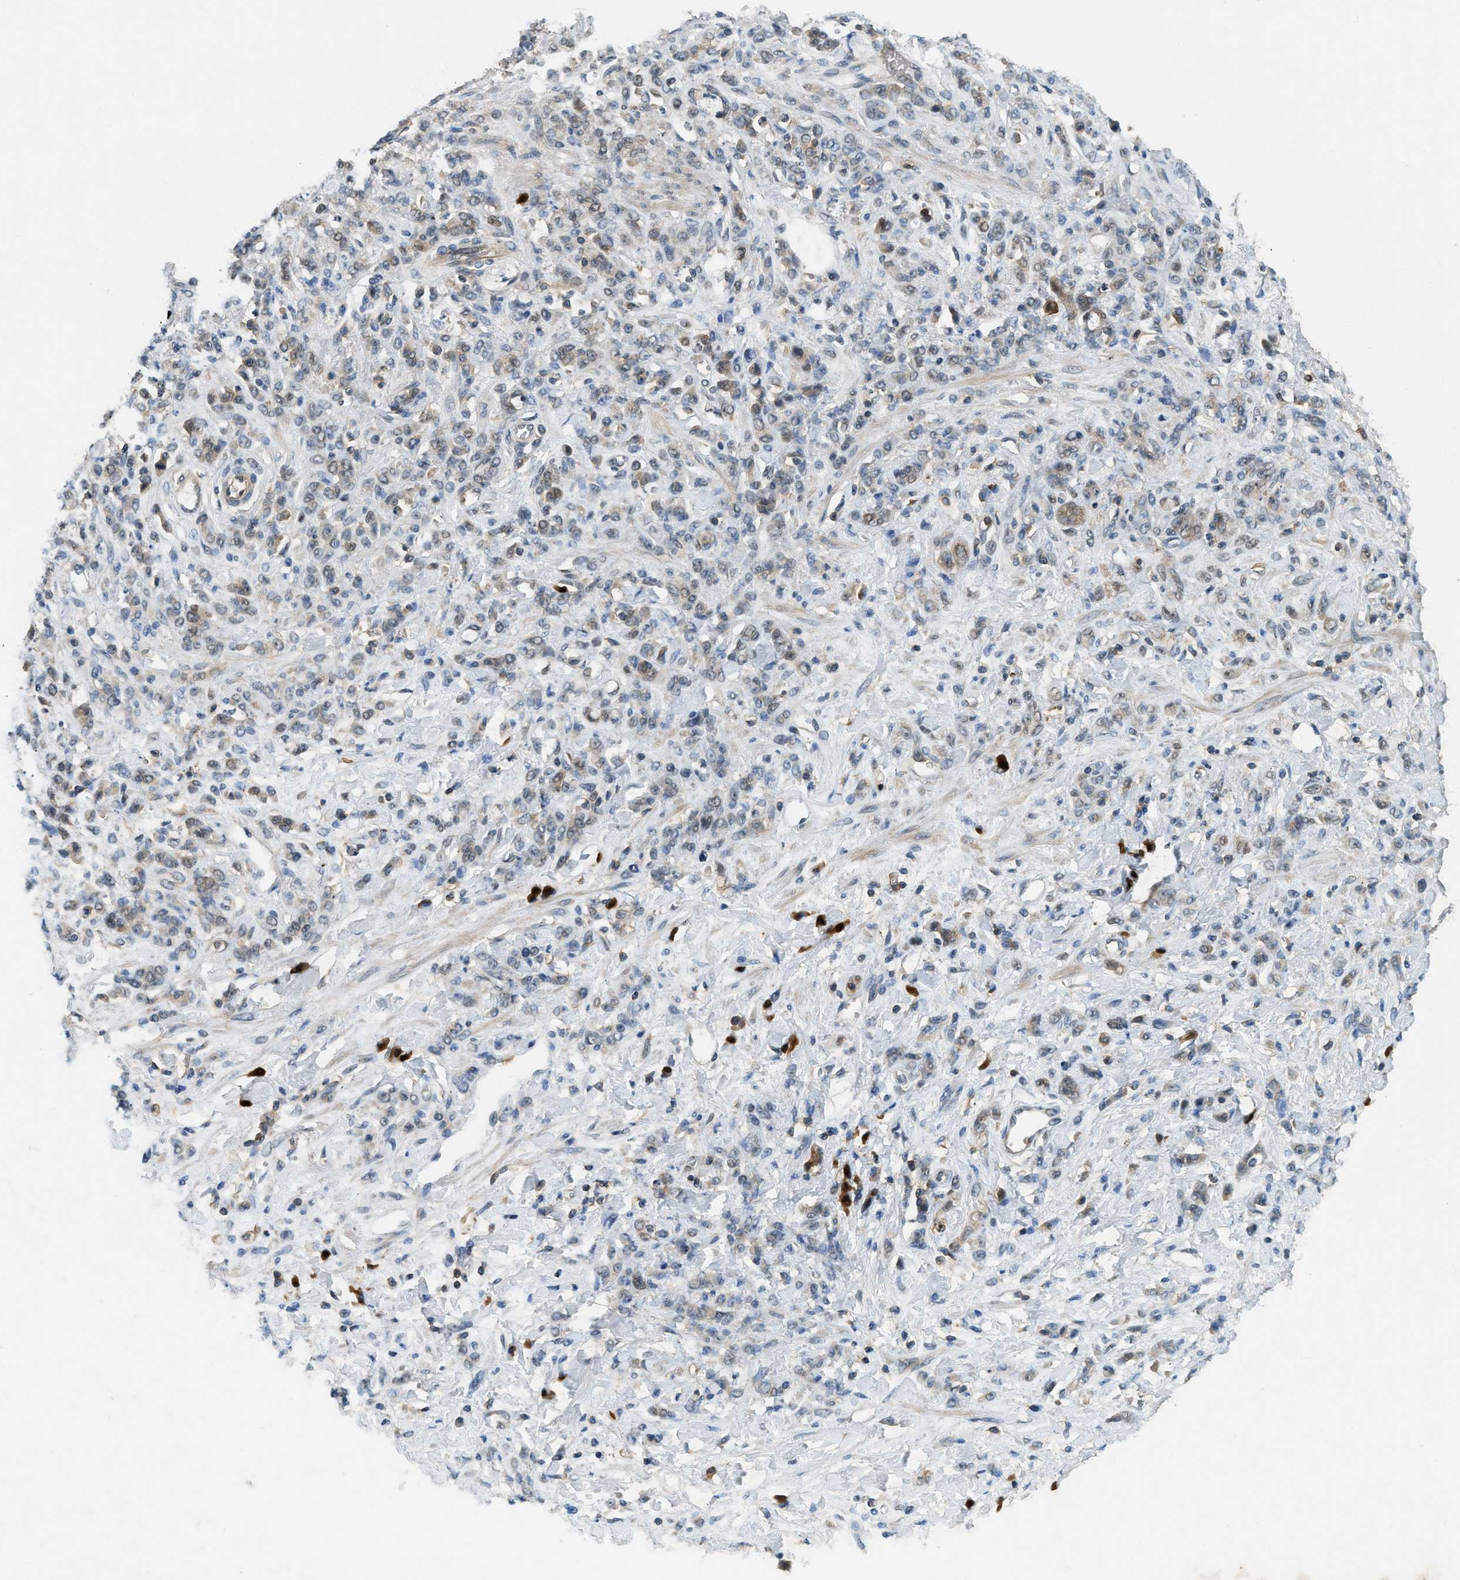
{"staining": {"intensity": "moderate", "quantity": "25%-75%", "location": "cytoplasmic/membranous"}, "tissue": "stomach cancer", "cell_type": "Tumor cells", "image_type": "cancer", "snomed": [{"axis": "morphology", "description": "Normal tissue, NOS"}, {"axis": "morphology", "description": "Adenocarcinoma, NOS"}, {"axis": "topography", "description": "Stomach"}], "caption": "Protein expression by immunohistochemistry demonstrates moderate cytoplasmic/membranous positivity in approximately 25%-75% of tumor cells in stomach cancer. (IHC, brightfield microscopy, high magnification).", "gene": "GMPPB", "patient": {"sex": "male", "age": 82}}